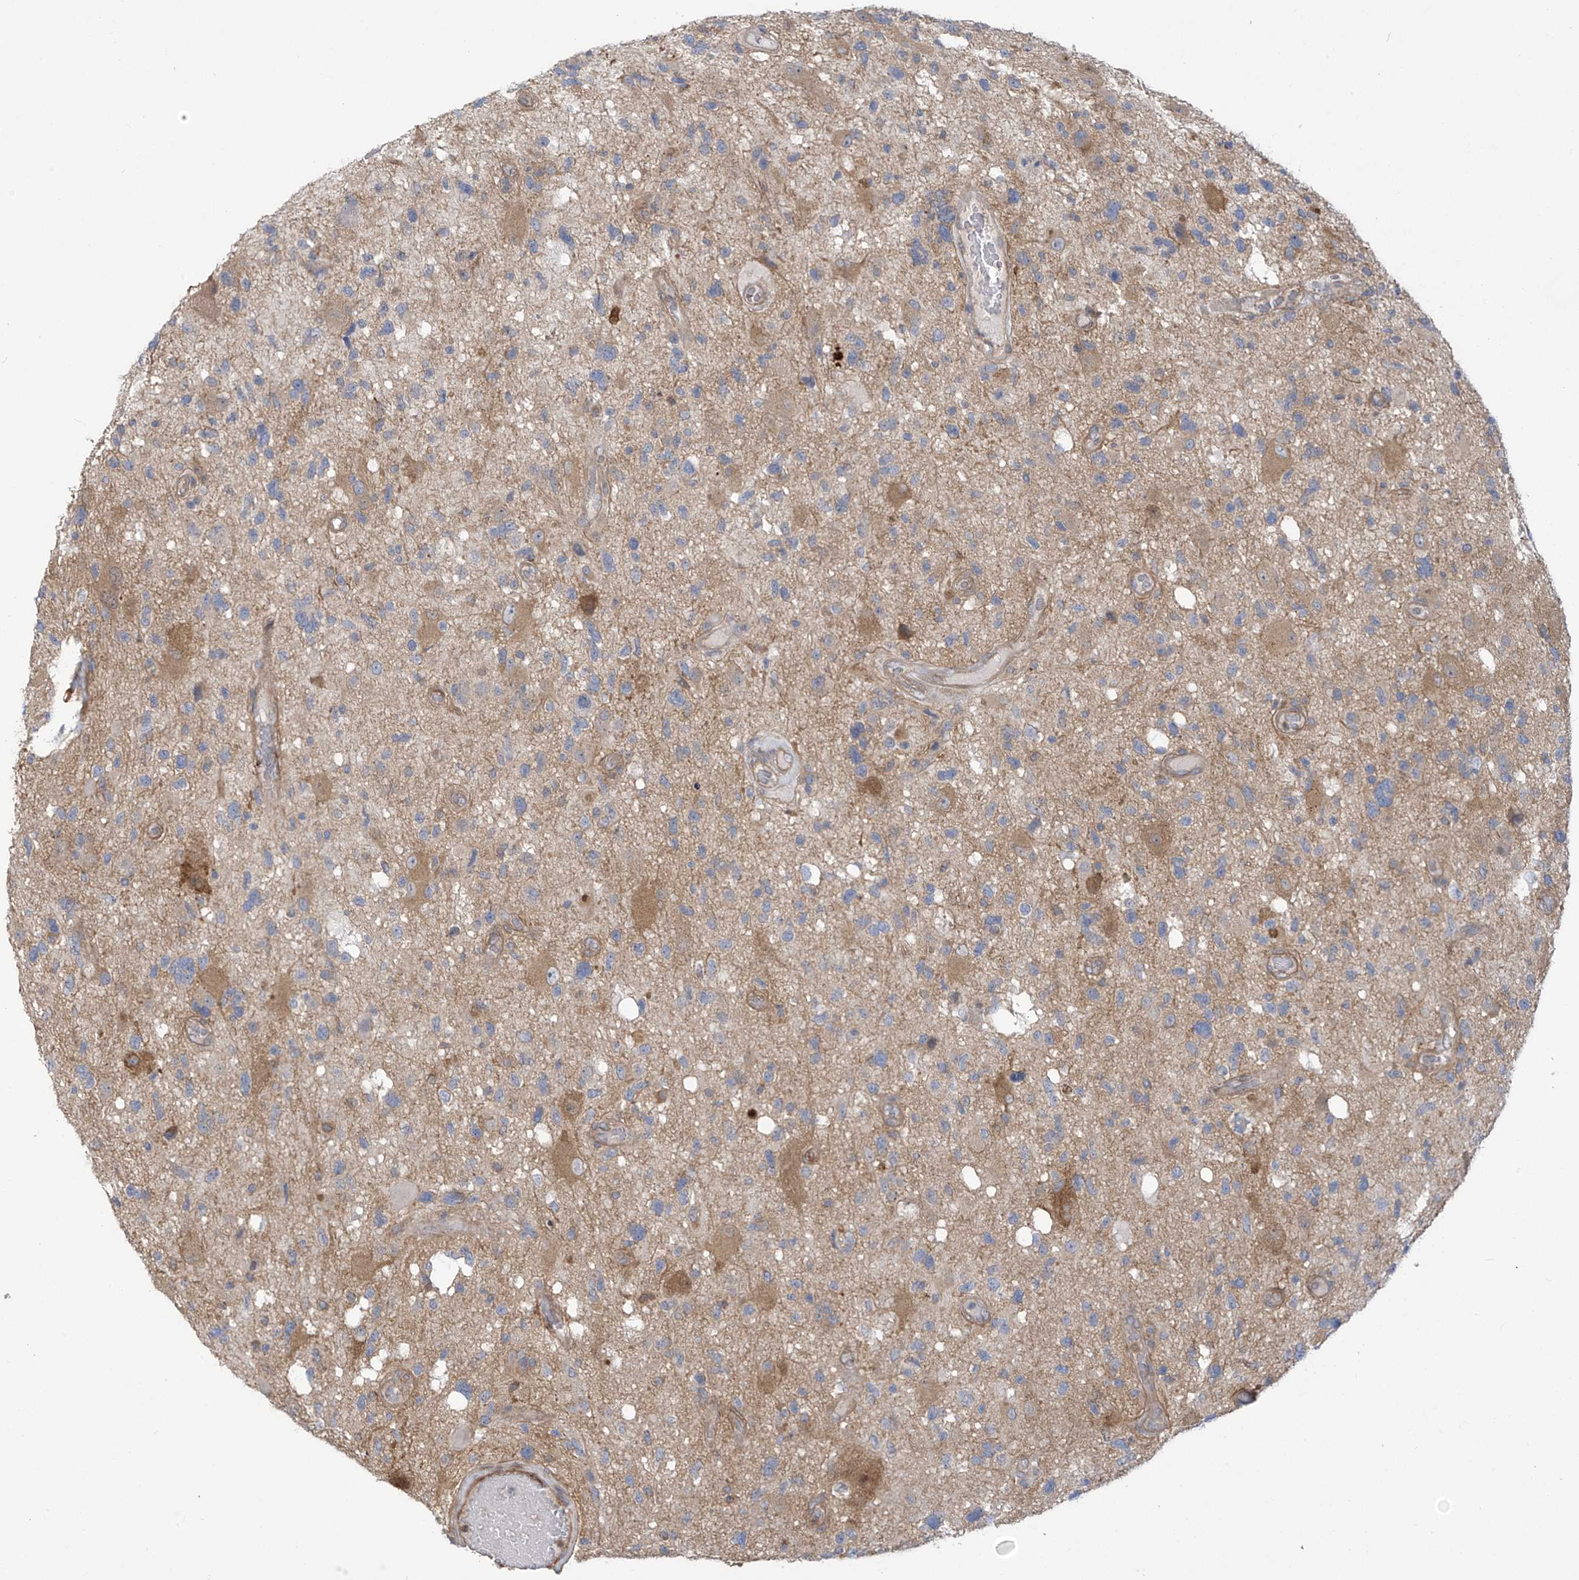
{"staining": {"intensity": "weak", "quantity": "25%-75%", "location": "cytoplasmic/membranous"}, "tissue": "glioma", "cell_type": "Tumor cells", "image_type": "cancer", "snomed": [{"axis": "morphology", "description": "Glioma, malignant, High grade"}, {"axis": "topography", "description": "Brain"}], "caption": "Tumor cells show low levels of weak cytoplasmic/membranous expression in about 25%-75% of cells in human glioma.", "gene": "ADI1", "patient": {"sex": "male", "age": 33}}